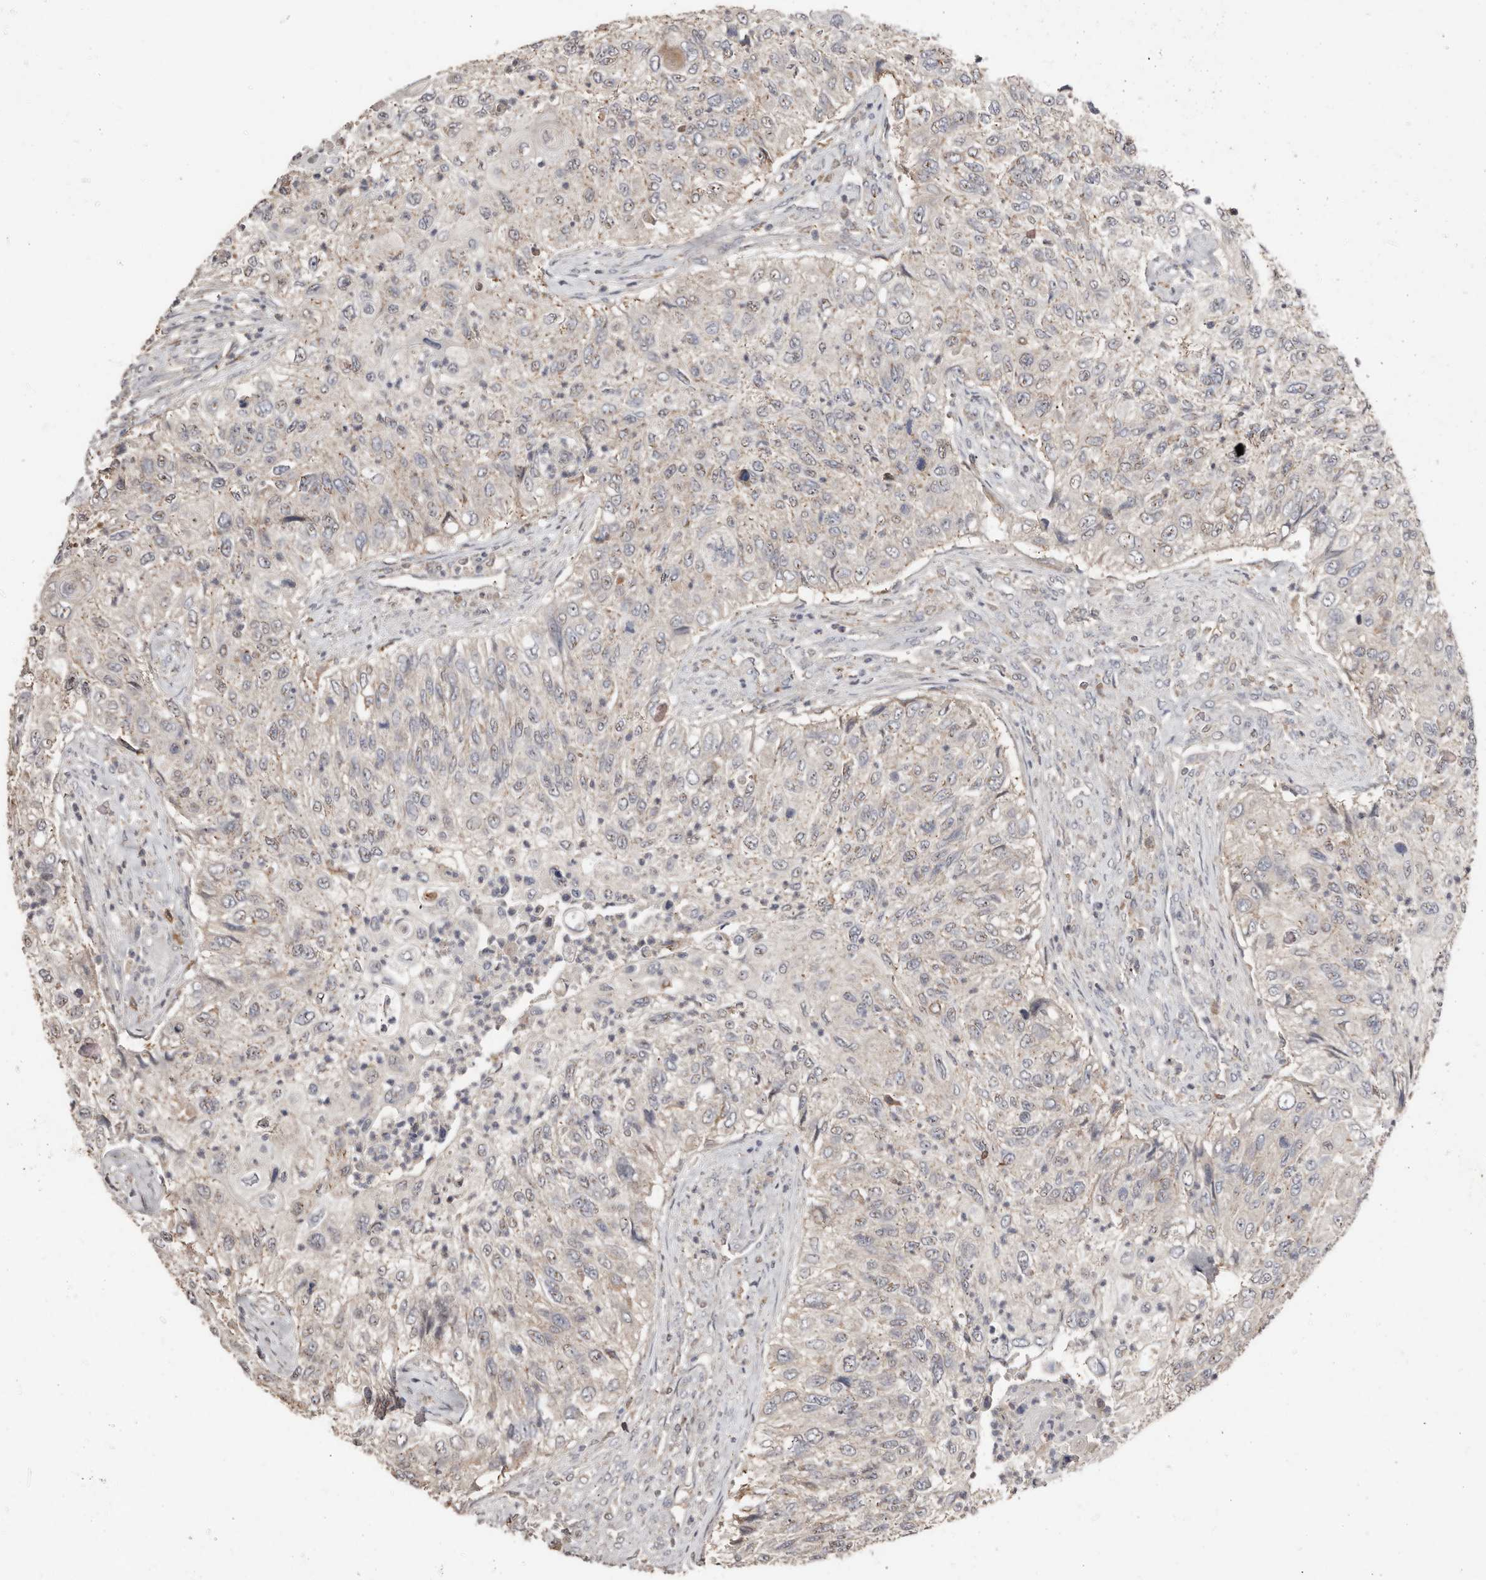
{"staining": {"intensity": "negative", "quantity": "none", "location": "none"}, "tissue": "urothelial cancer", "cell_type": "Tumor cells", "image_type": "cancer", "snomed": [{"axis": "morphology", "description": "Urothelial carcinoma, High grade"}, {"axis": "topography", "description": "Urinary bladder"}], "caption": "Tumor cells show no significant protein staining in high-grade urothelial carcinoma.", "gene": "SLC39A2", "patient": {"sex": "female", "age": 60}}